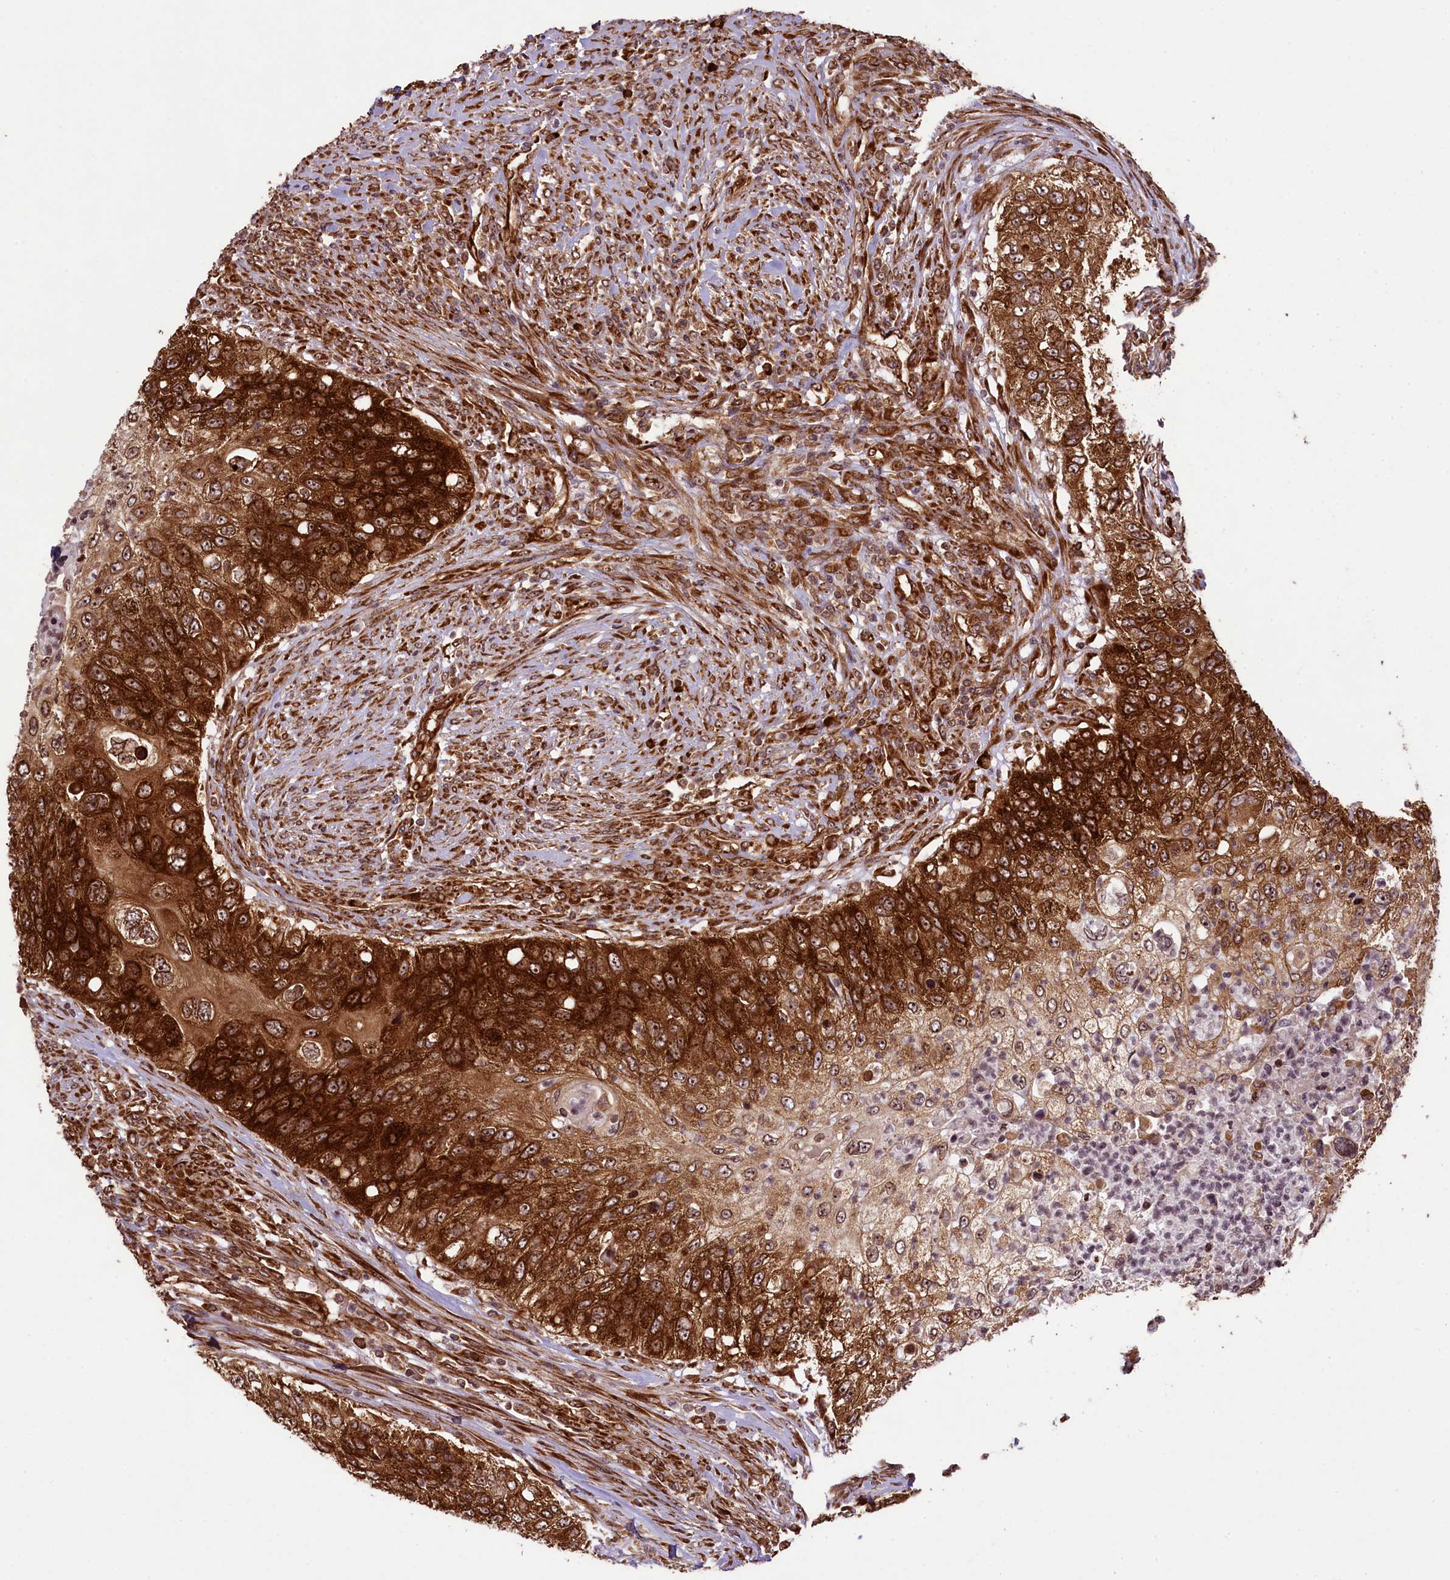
{"staining": {"intensity": "strong", "quantity": ">75%", "location": "cytoplasmic/membranous"}, "tissue": "urothelial cancer", "cell_type": "Tumor cells", "image_type": "cancer", "snomed": [{"axis": "morphology", "description": "Urothelial carcinoma, High grade"}, {"axis": "topography", "description": "Urinary bladder"}], "caption": "Human urothelial cancer stained with a protein marker displays strong staining in tumor cells.", "gene": "LARP4", "patient": {"sex": "female", "age": 60}}